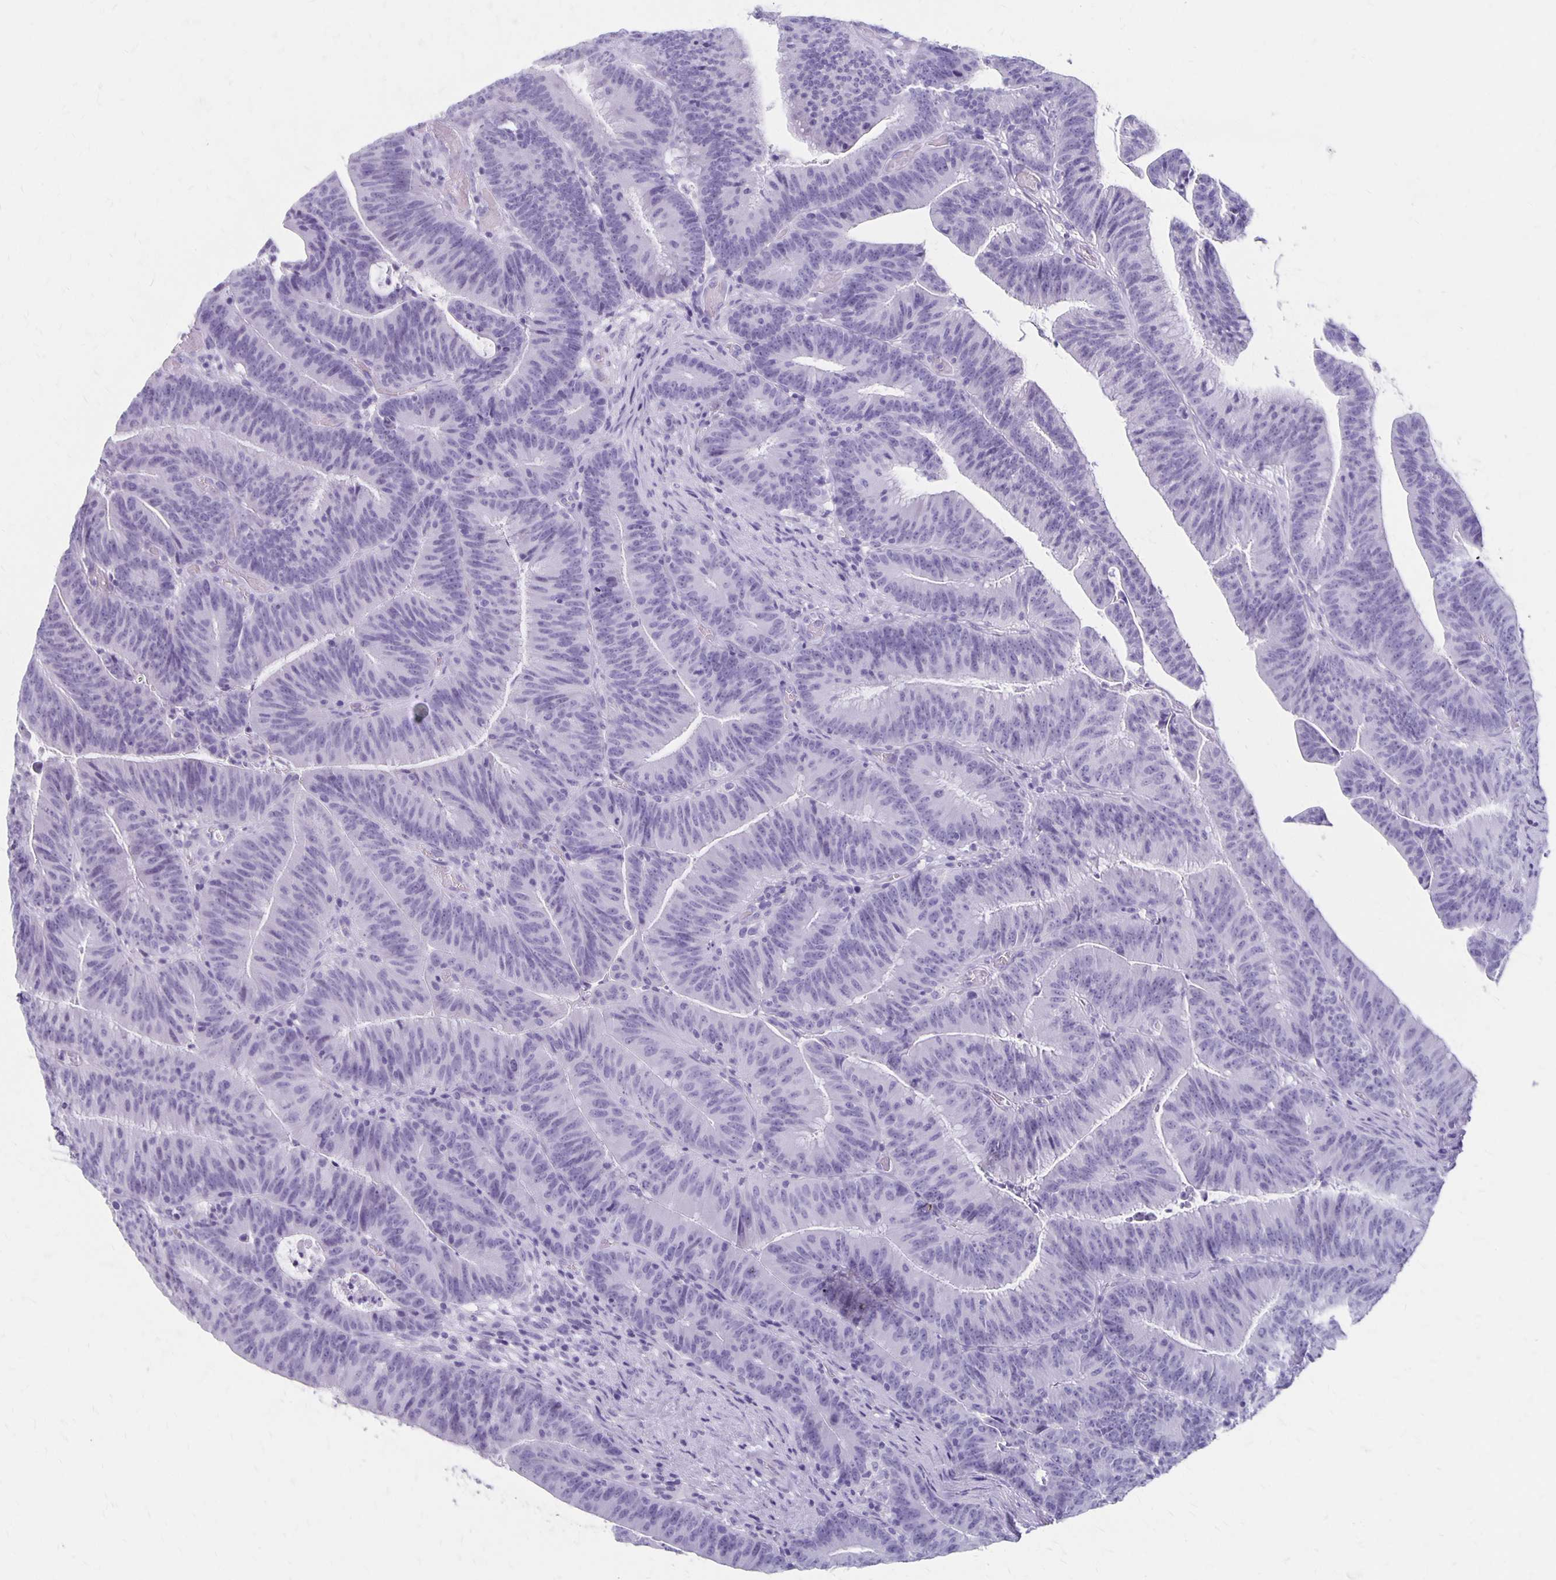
{"staining": {"intensity": "negative", "quantity": "none", "location": "none"}, "tissue": "colorectal cancer", "cell_type": "Tumor cells", "image_type": "cancer", "snomed": [{"axis": "morphology", "description": "Adenocarcinoma, NOS"}, {"axis": "topography", "description": "Colon"}], "caption": "Immunohistochemical staining of colorectal cancer reveals no significant expression in tumor cells.", "gene": "MAGEC2", "patient": {"sex": "female", "age": 78}}